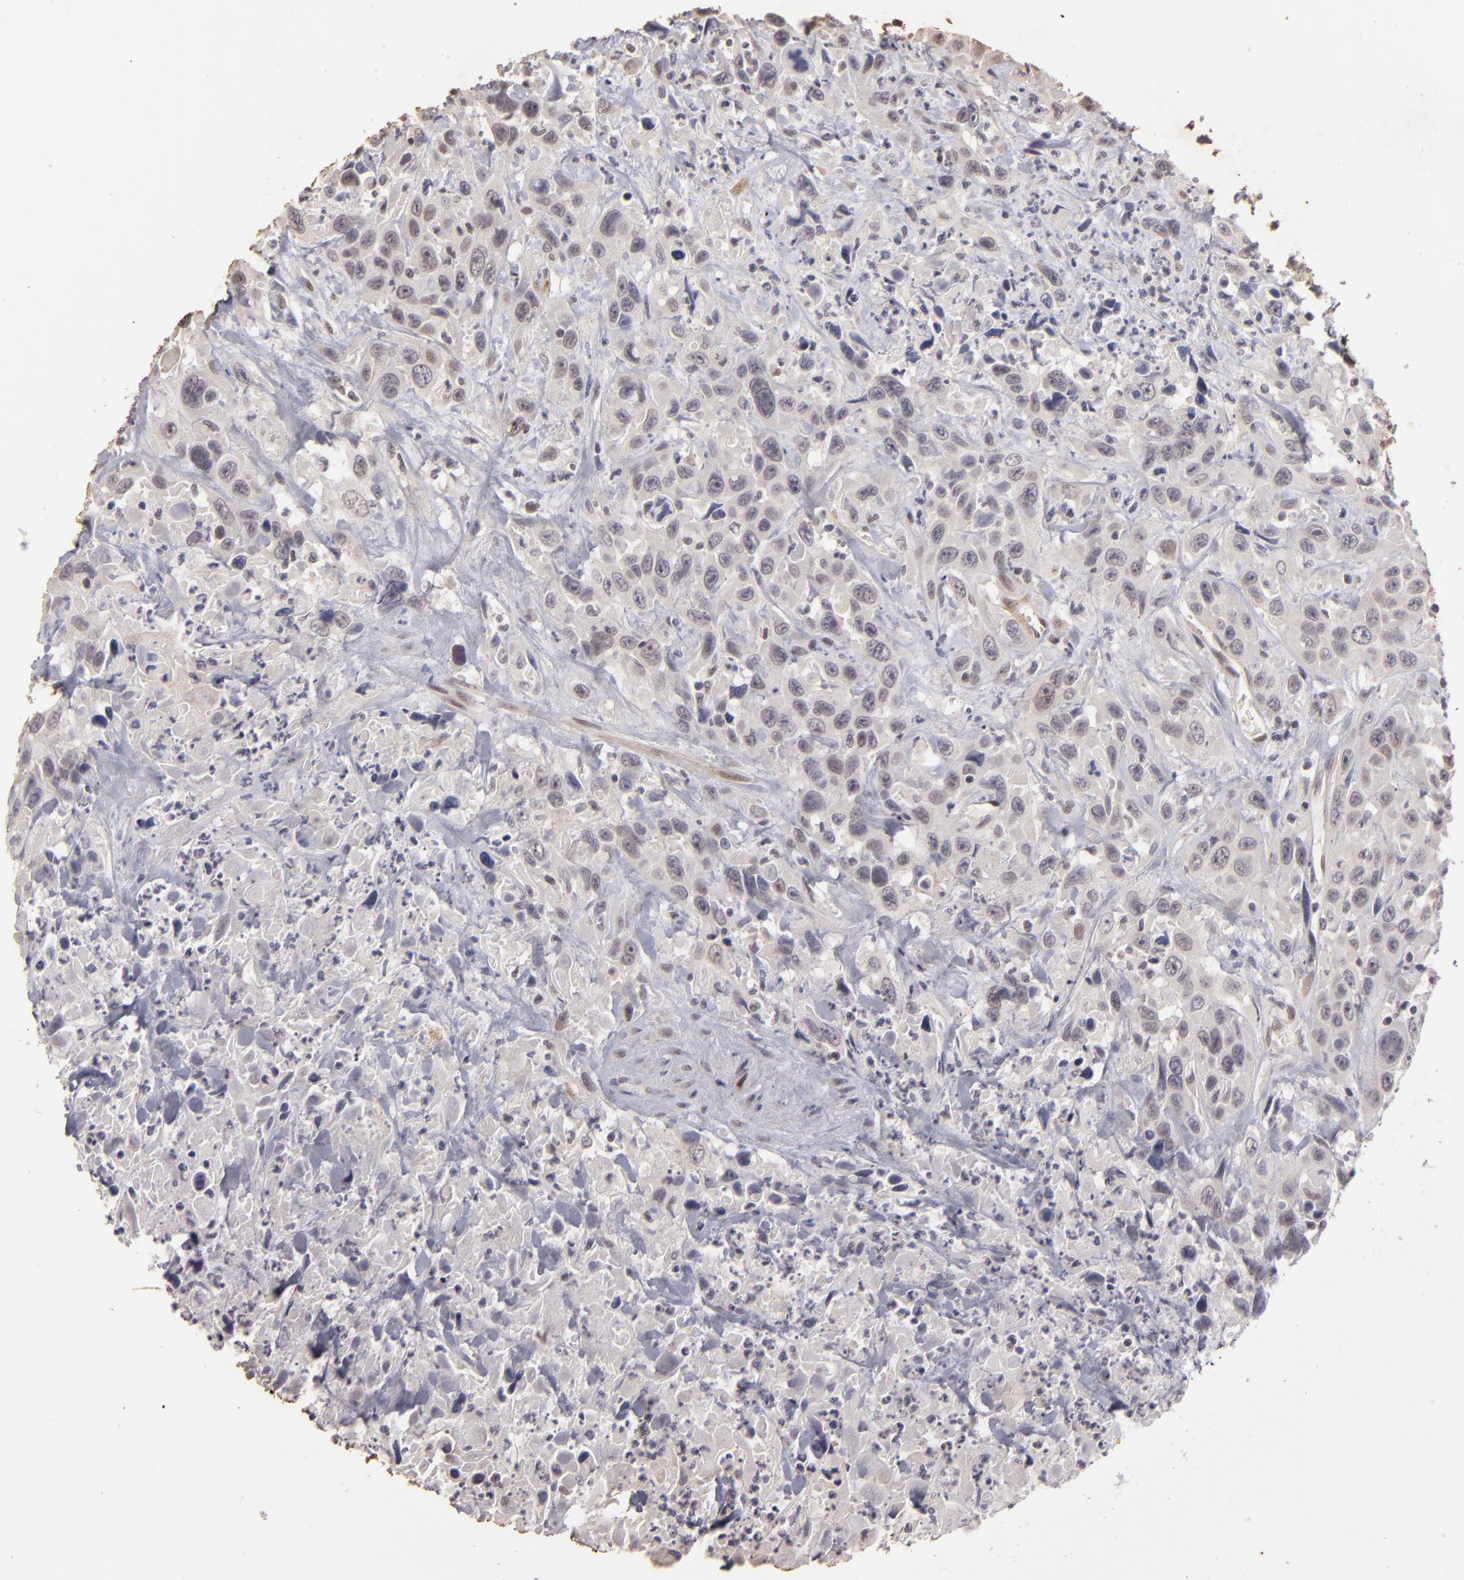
{"staining": {"intensity": "negative", "quantity": "none", "location": "none"}, "tissue": "urothelial cancer", "cell_type": "Tumor cells", "image_type": "cancer", "snomed": [{"axis": "morphology", "description": "Urothelial carcinoma, High grade"}, {"axis": "topography", "description": "Urinary bladder"}], "caption": "Immunohistochemistry (IHC) of human urothelial cancer displays no staining in tumor cells.", "gene": "DFFA", "patient": {"sex": "female", "age": 84}}